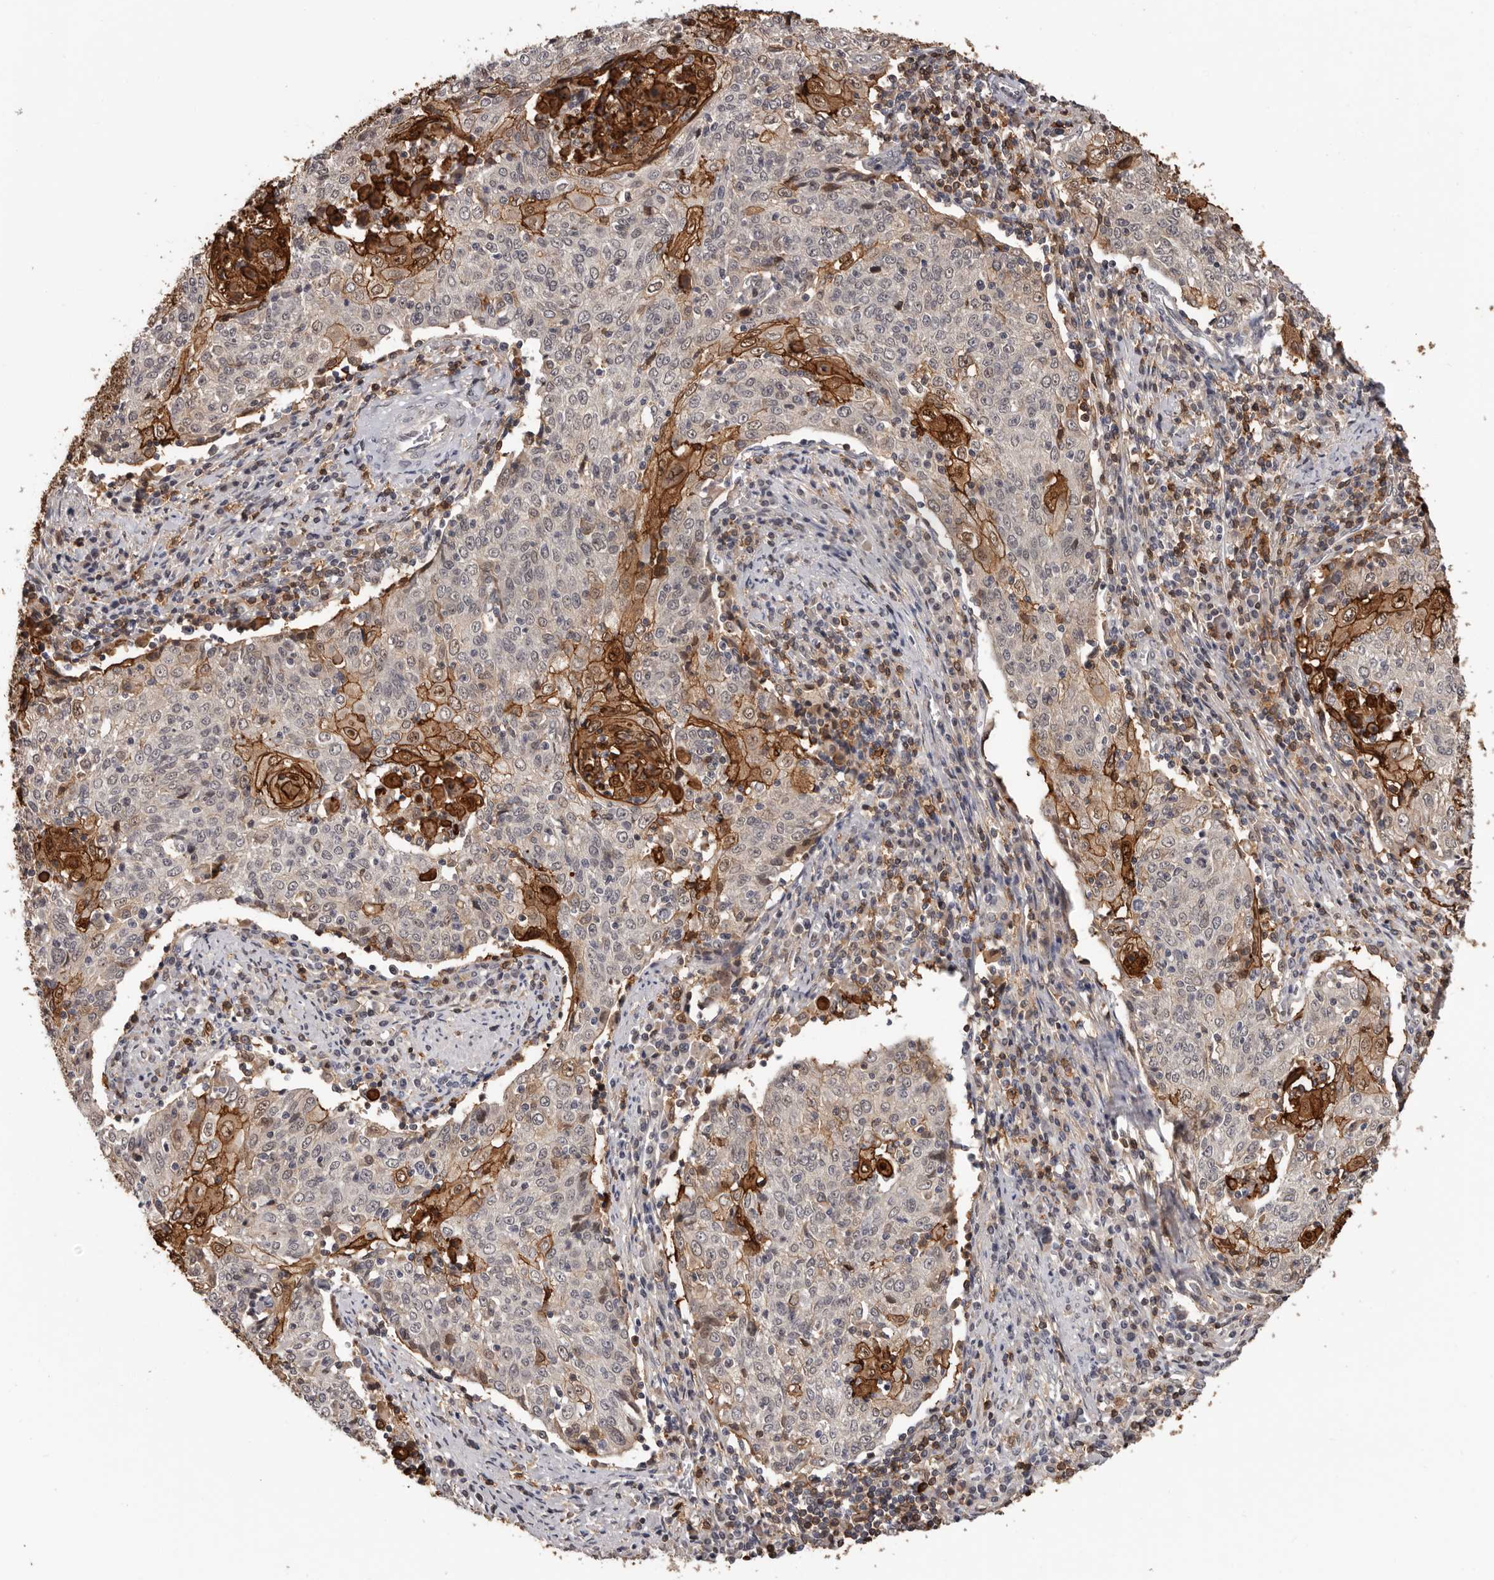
{"staining": {"intensity": "strong", "quantity": "<25%", "location": "cytoplasmic/membranous,nuclear"}, "tissue": "cervical cancer", "cell_type": "Tumor cells", "image_type": "cancer", "snomed": [{"axis": "morphology", "description": "Squamous cell carcinoma, NOS"}, {"axis": "topography", "description": "Cervix"}], "caption": "Immunohistochemistry (DAB) staining of human cervical cancer (squamous cell carcinoma) demonstrates strong cytoplasmic/membranous and nuclear protein expression in about <25% of tumor cells.", "gene": "PRR12", "patient": {"sex": "female", "age": 48}}